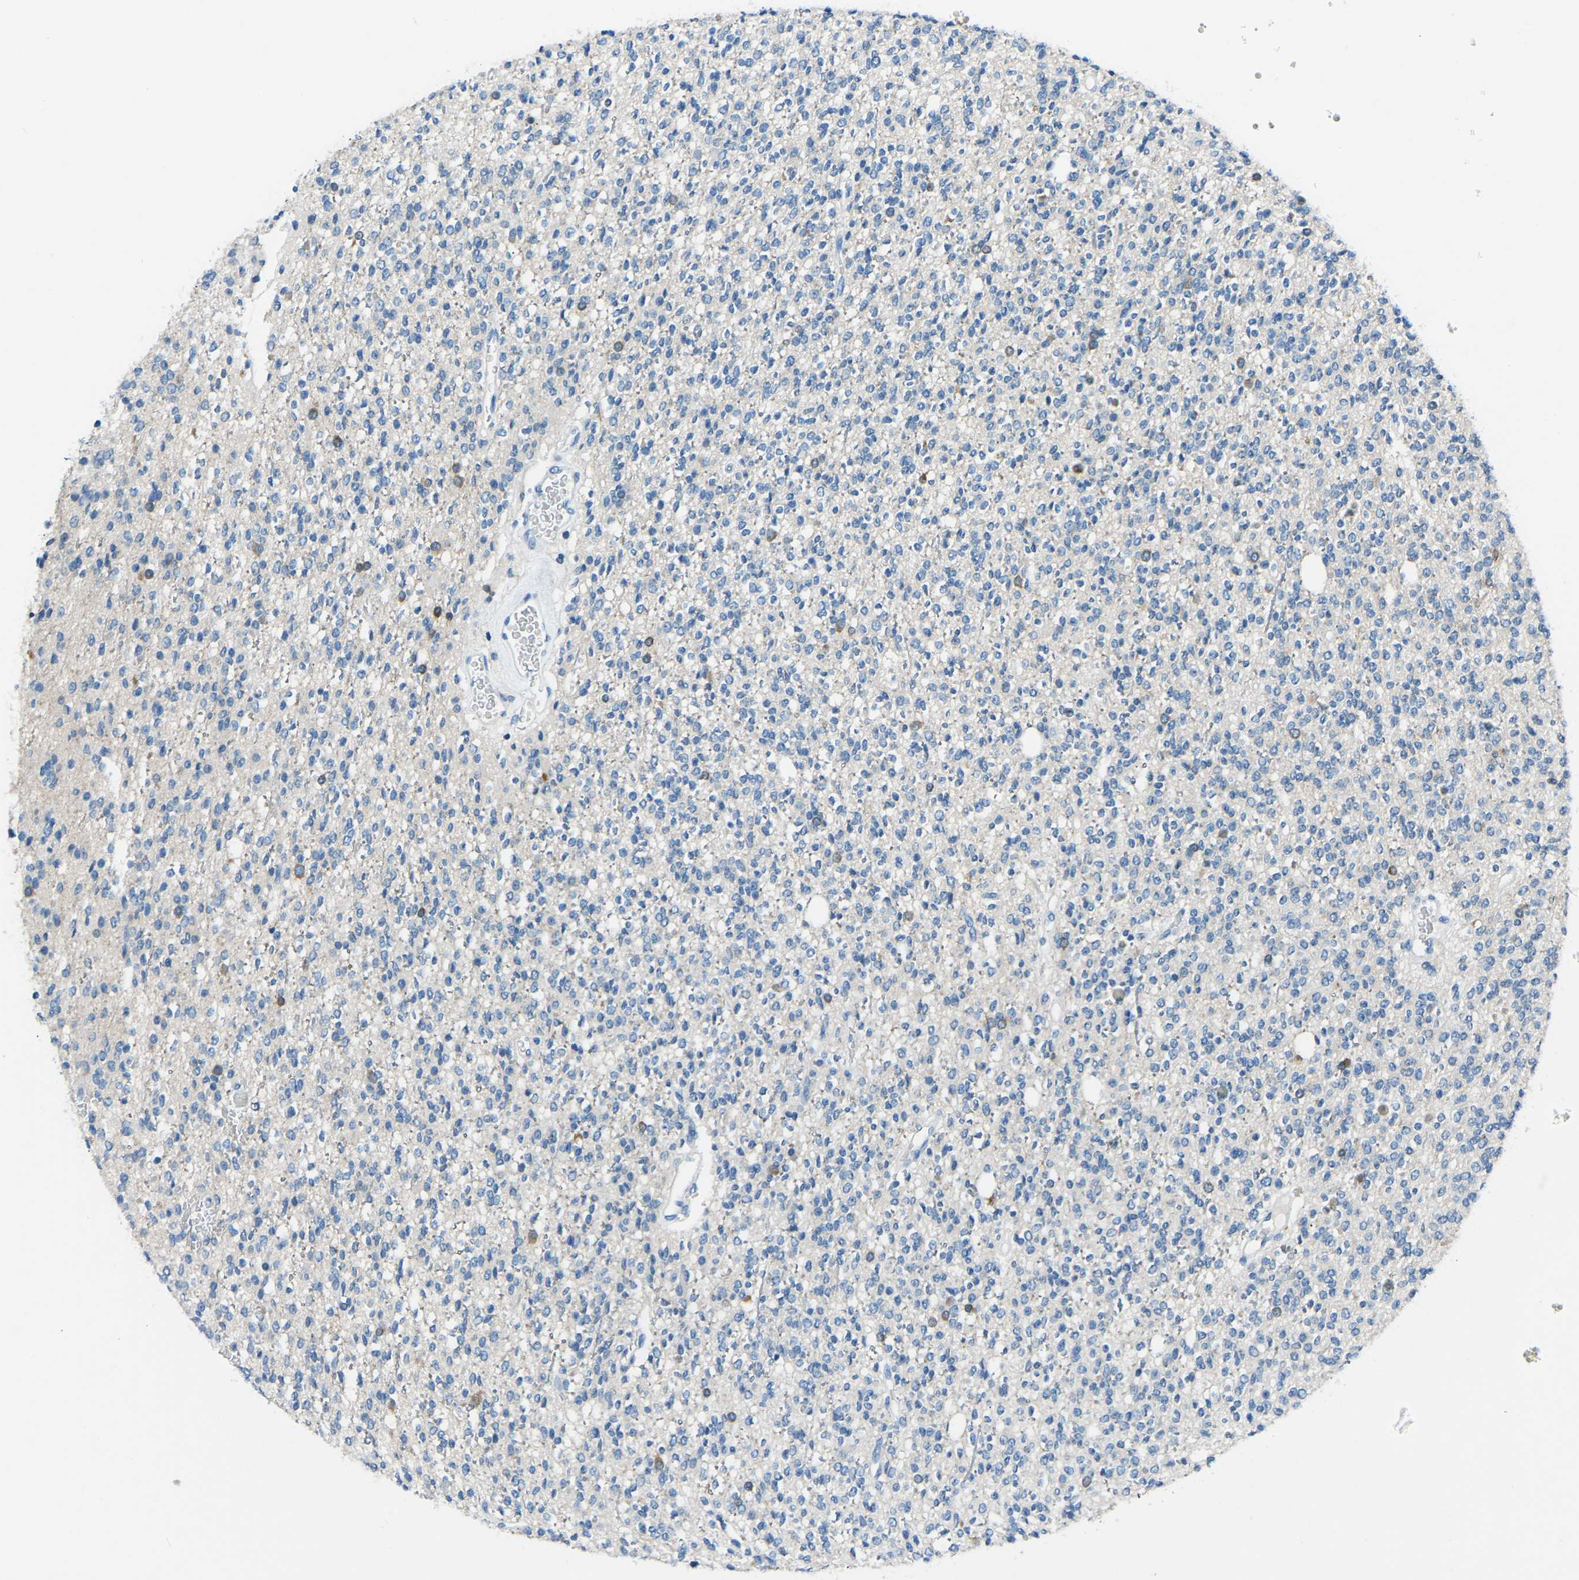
{"staining": {"intensity": "negative", "quantity": "none", "location": "none"}, "tissue": "glioma", "cell_type": "Tumor cells", "image_type": "cancer", "snomed": [{"axis": "morphology", "description": "Glioma, malignant, High grade"}, {"axis": "topography", "description": "Brain"}], "caption": "This histopathology image is of glioma stained with immunohistochemistry (IHC) to label a protein in brown with the nuclei are counter-stained blue. There is no staining in tumor cells.", "gene": "XIRP1", "patient": {"sex": "male", "age": 34}}